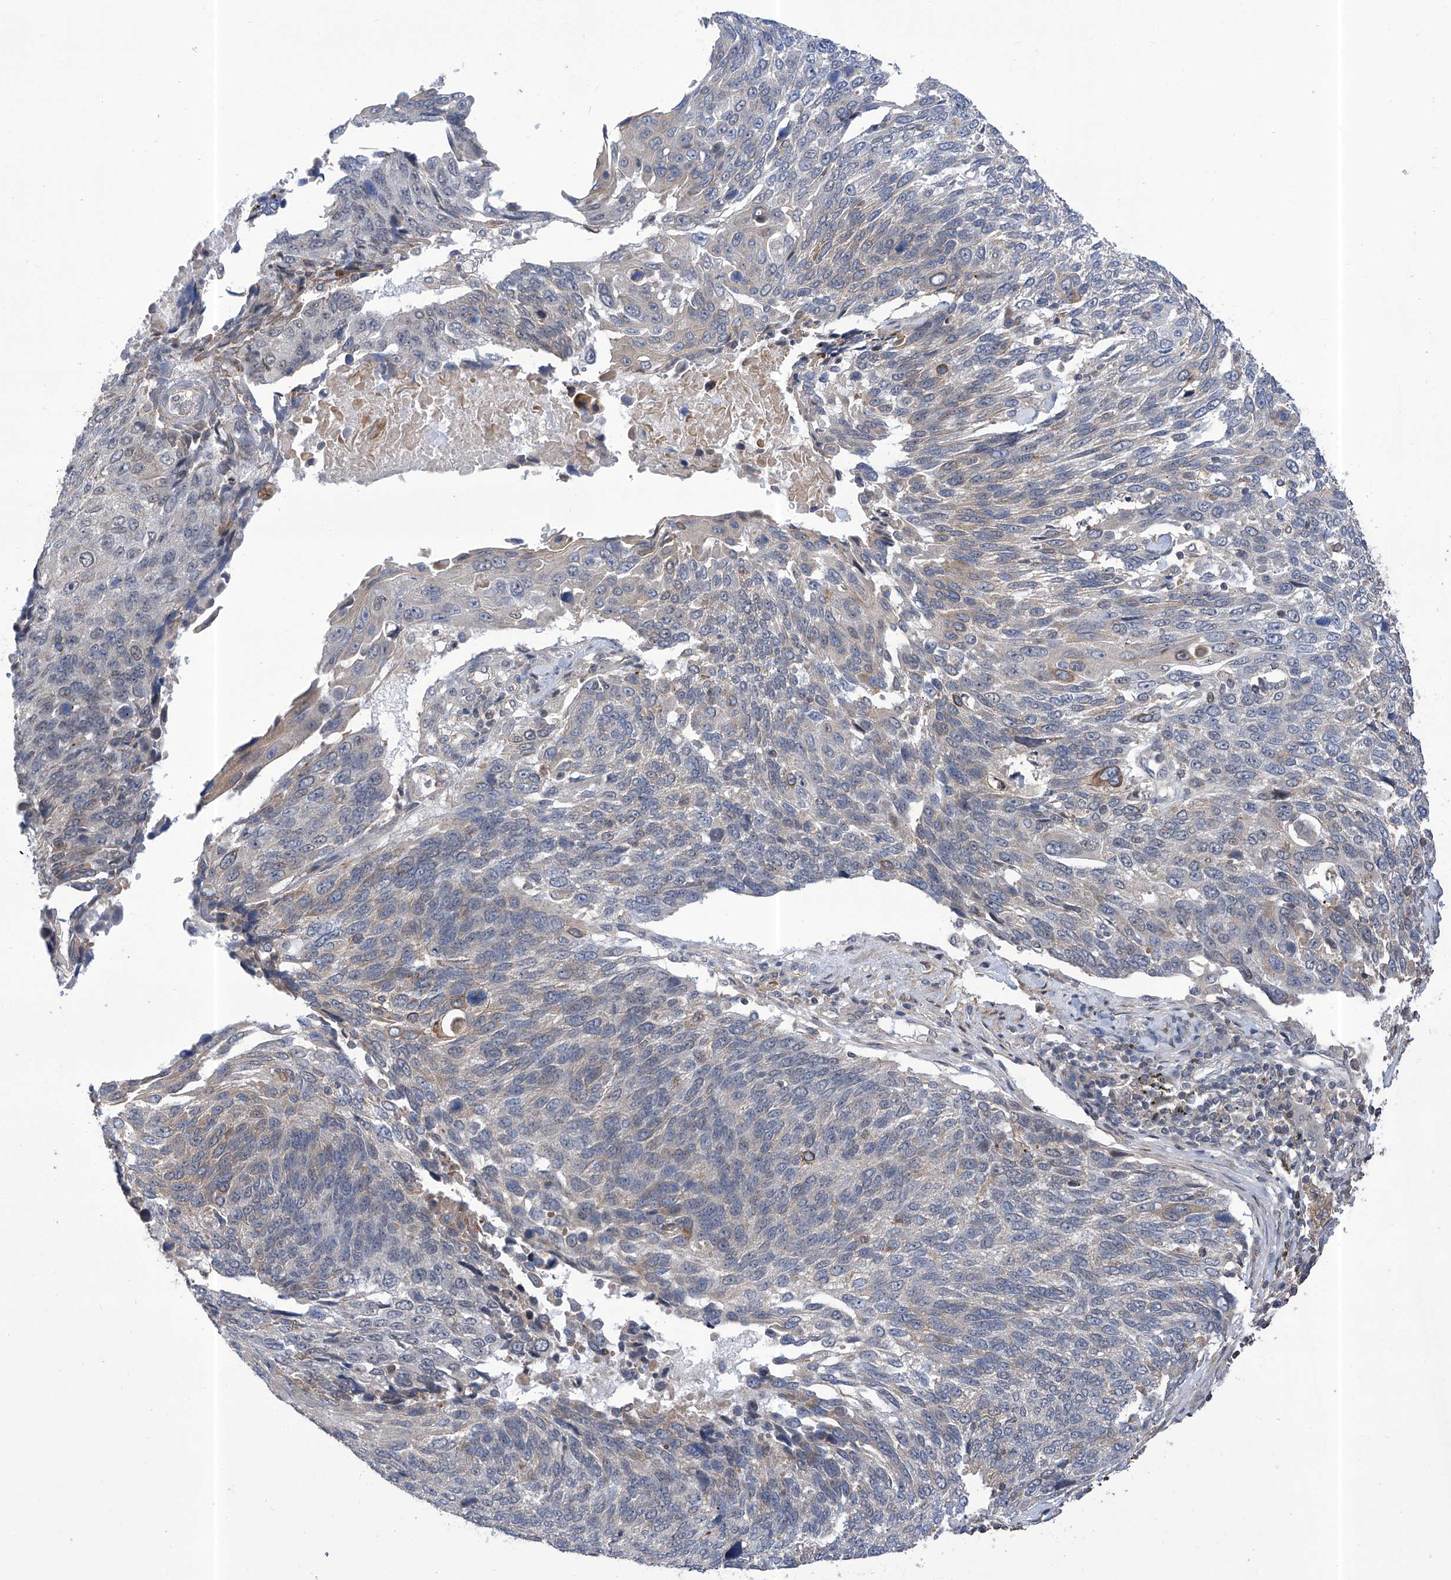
{"staining": {"intensity": "weak", "quantity": "<25%", "location": "cytoplasmic/membranous"}, "tissue": "lung cancer", "cell_type": "Tumor cells", "image_type": "cancer", "snomed": [{"axis": "morphology", "description": "Squamous cell carcinoma, NOS"}, {"axis": "topography", "description": "Lung"}], "caption": "IHC micrograph of squamous cell carcinoma (lung) stained for a protein (brown), which displays no positivity in tumor cells.", "gene": "KIFC2", "patient": {"sex": "male", "age": 66}}